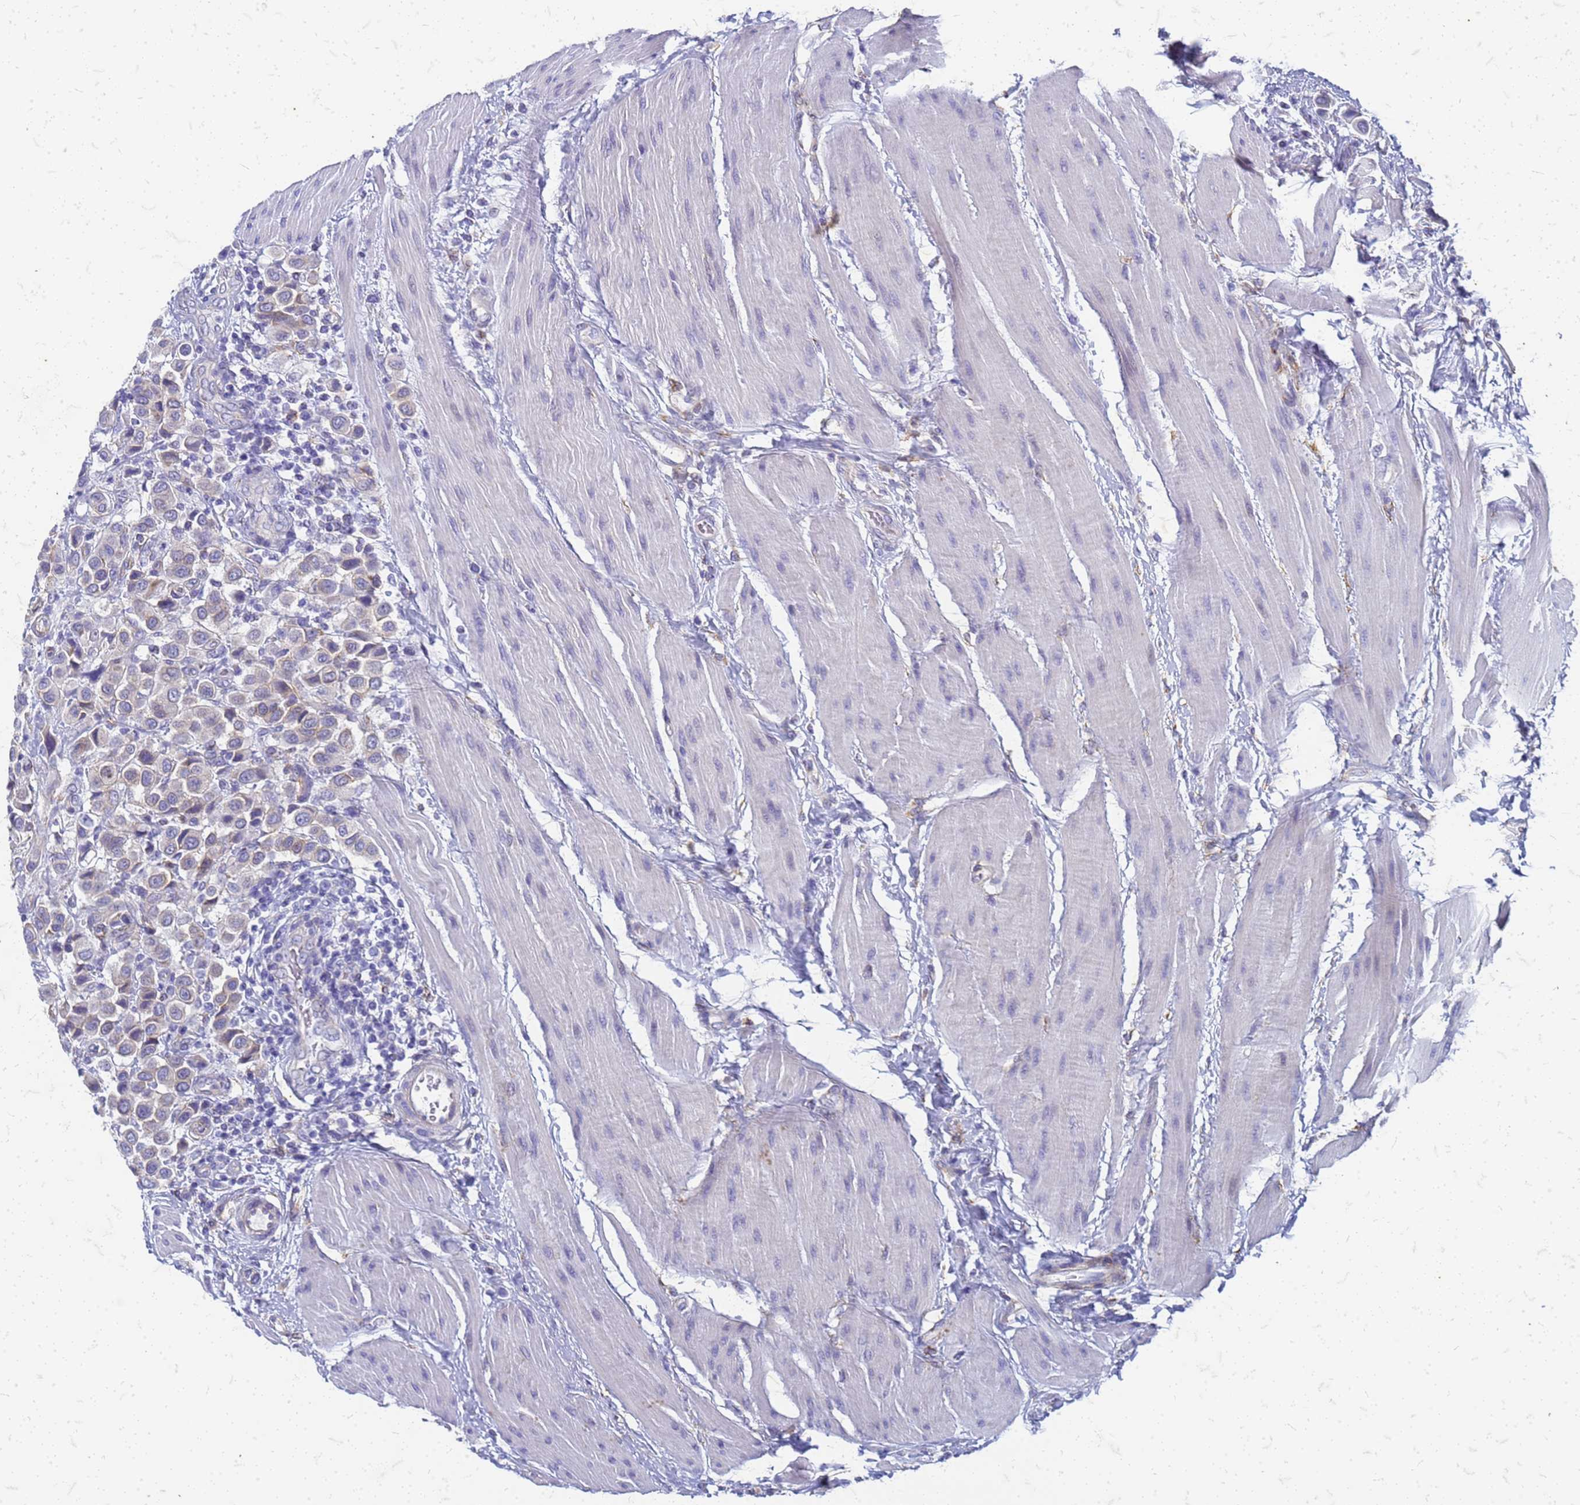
{"staining": {"intensity": "weak", "quantity": "<25%", "location": "cytoplasmic/membranous"}, "tissue": "urothelial cancer", "cell_type": "Tumor cells", "image_type": "cancer", "snomed": [{"axis": "morphology", "description": "Urothelial carcinoma, High grade"}, {"axis": "topography", "description": "Urinary bladder"}], "caption": "This histopathology image is of high-grade urothelial carcinoma stained with IHC to label a protein in brown with the nuclei are counter-stained blue. There is no positivity in tumor cells. Nuclei are stained in blue.", "gene": "TRIM64B", "patient": {"sex": "male", "age": 50}}